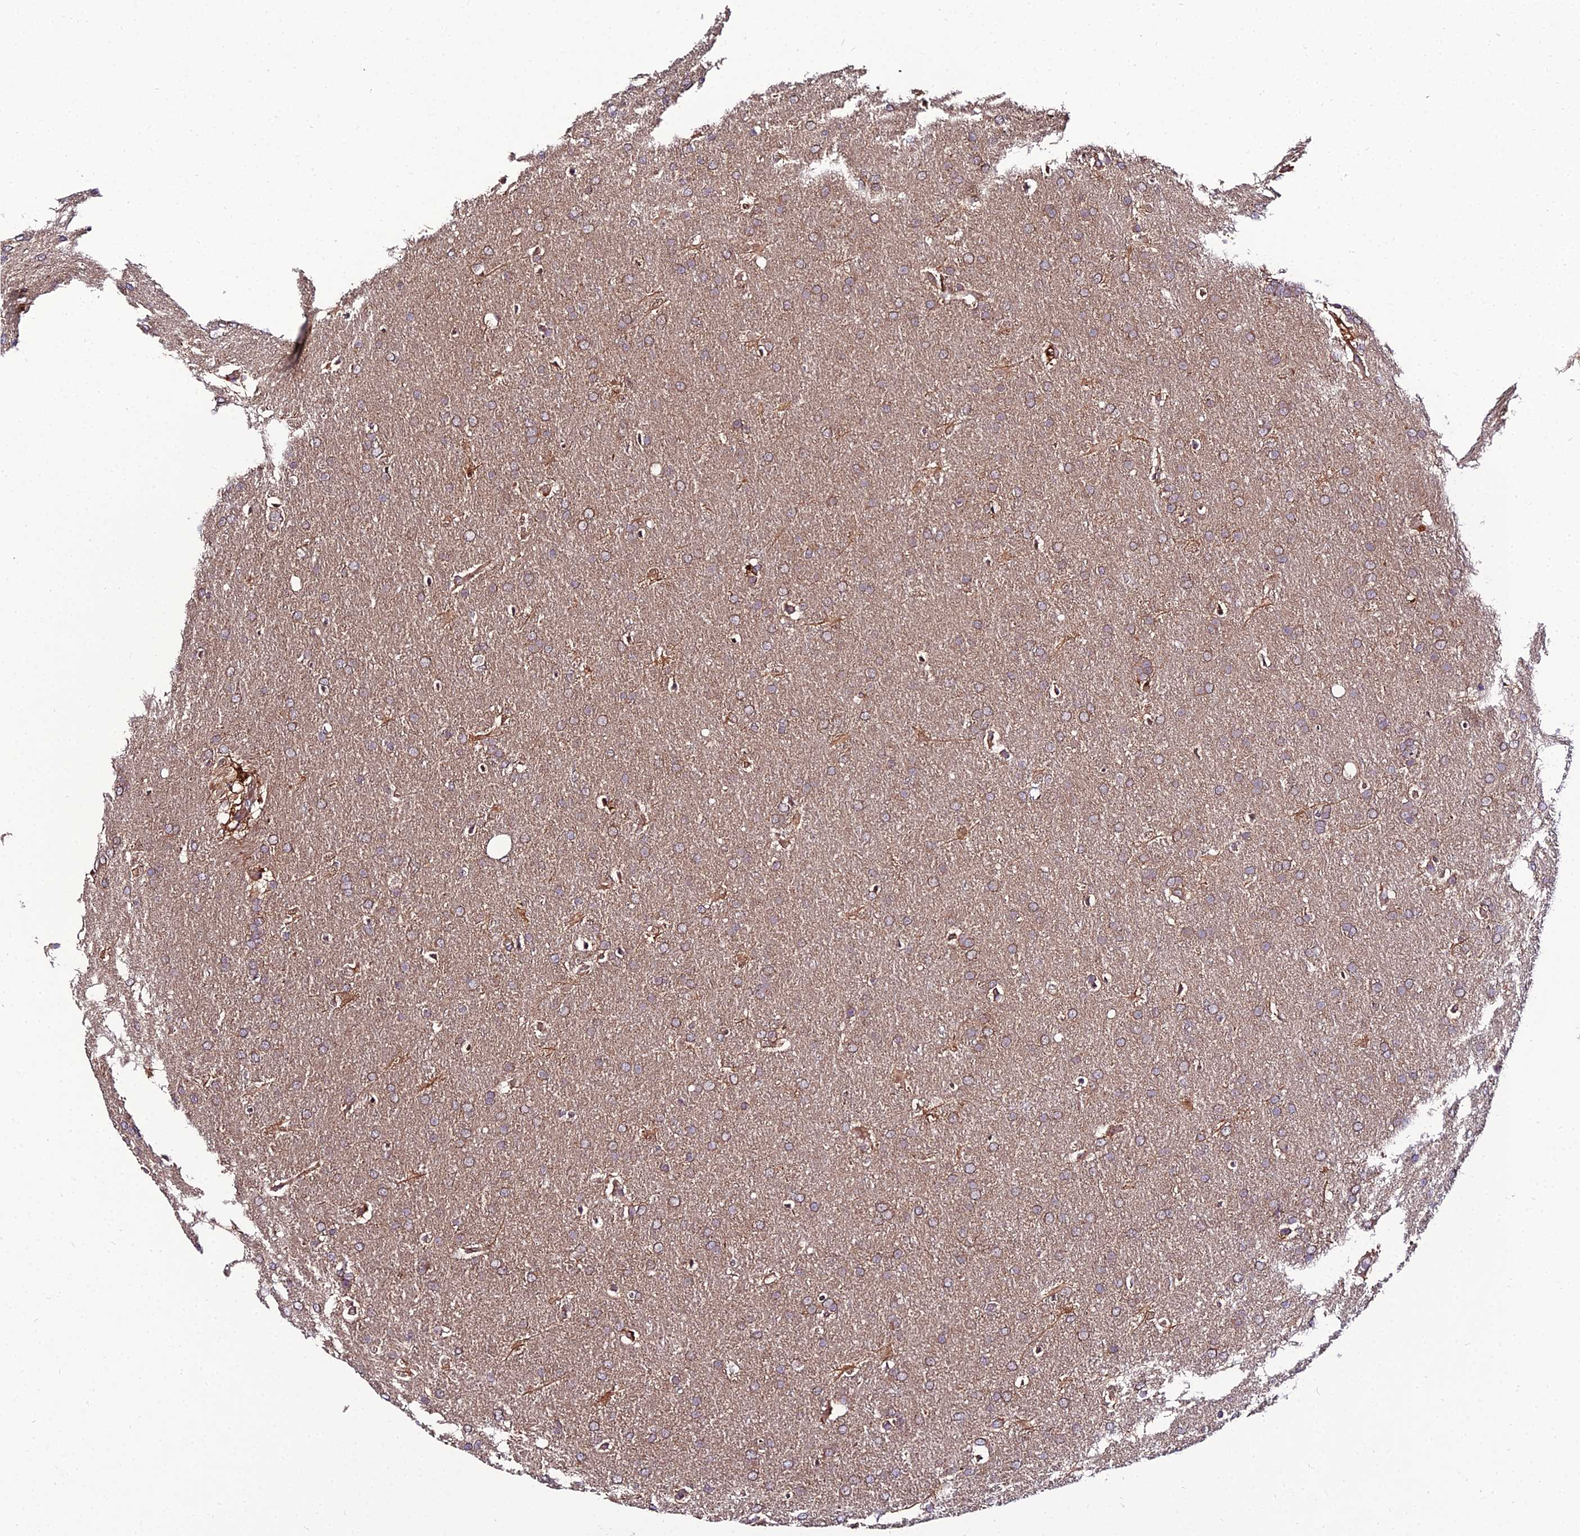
{"staining": {"intensity": "weak", "quantity": ">75%", "location": "cytoplasmic/membranous"}, "tissue": "glioma", "cell_type": "Tumor cells", "image_type": "cancer", "snomed": [{"axis": "morphology", "description": "Glioma, malignant, Low grade"}, {"axis": "topography", "description": "Brain"}], "caption": "Immunohistochemistry micrograph of neoplastic tissue: low-grade glioma (malignant) stained using immunohistochemistry (IHC) exhibits low levels of weak protein expression localized specifically in the cytoplasmic/membranous of tumor cells, appearing as a cytoplasmic/membranous brown color.", "gene": "C2orf69", "patient": {"sex": "female", "age": 32}}